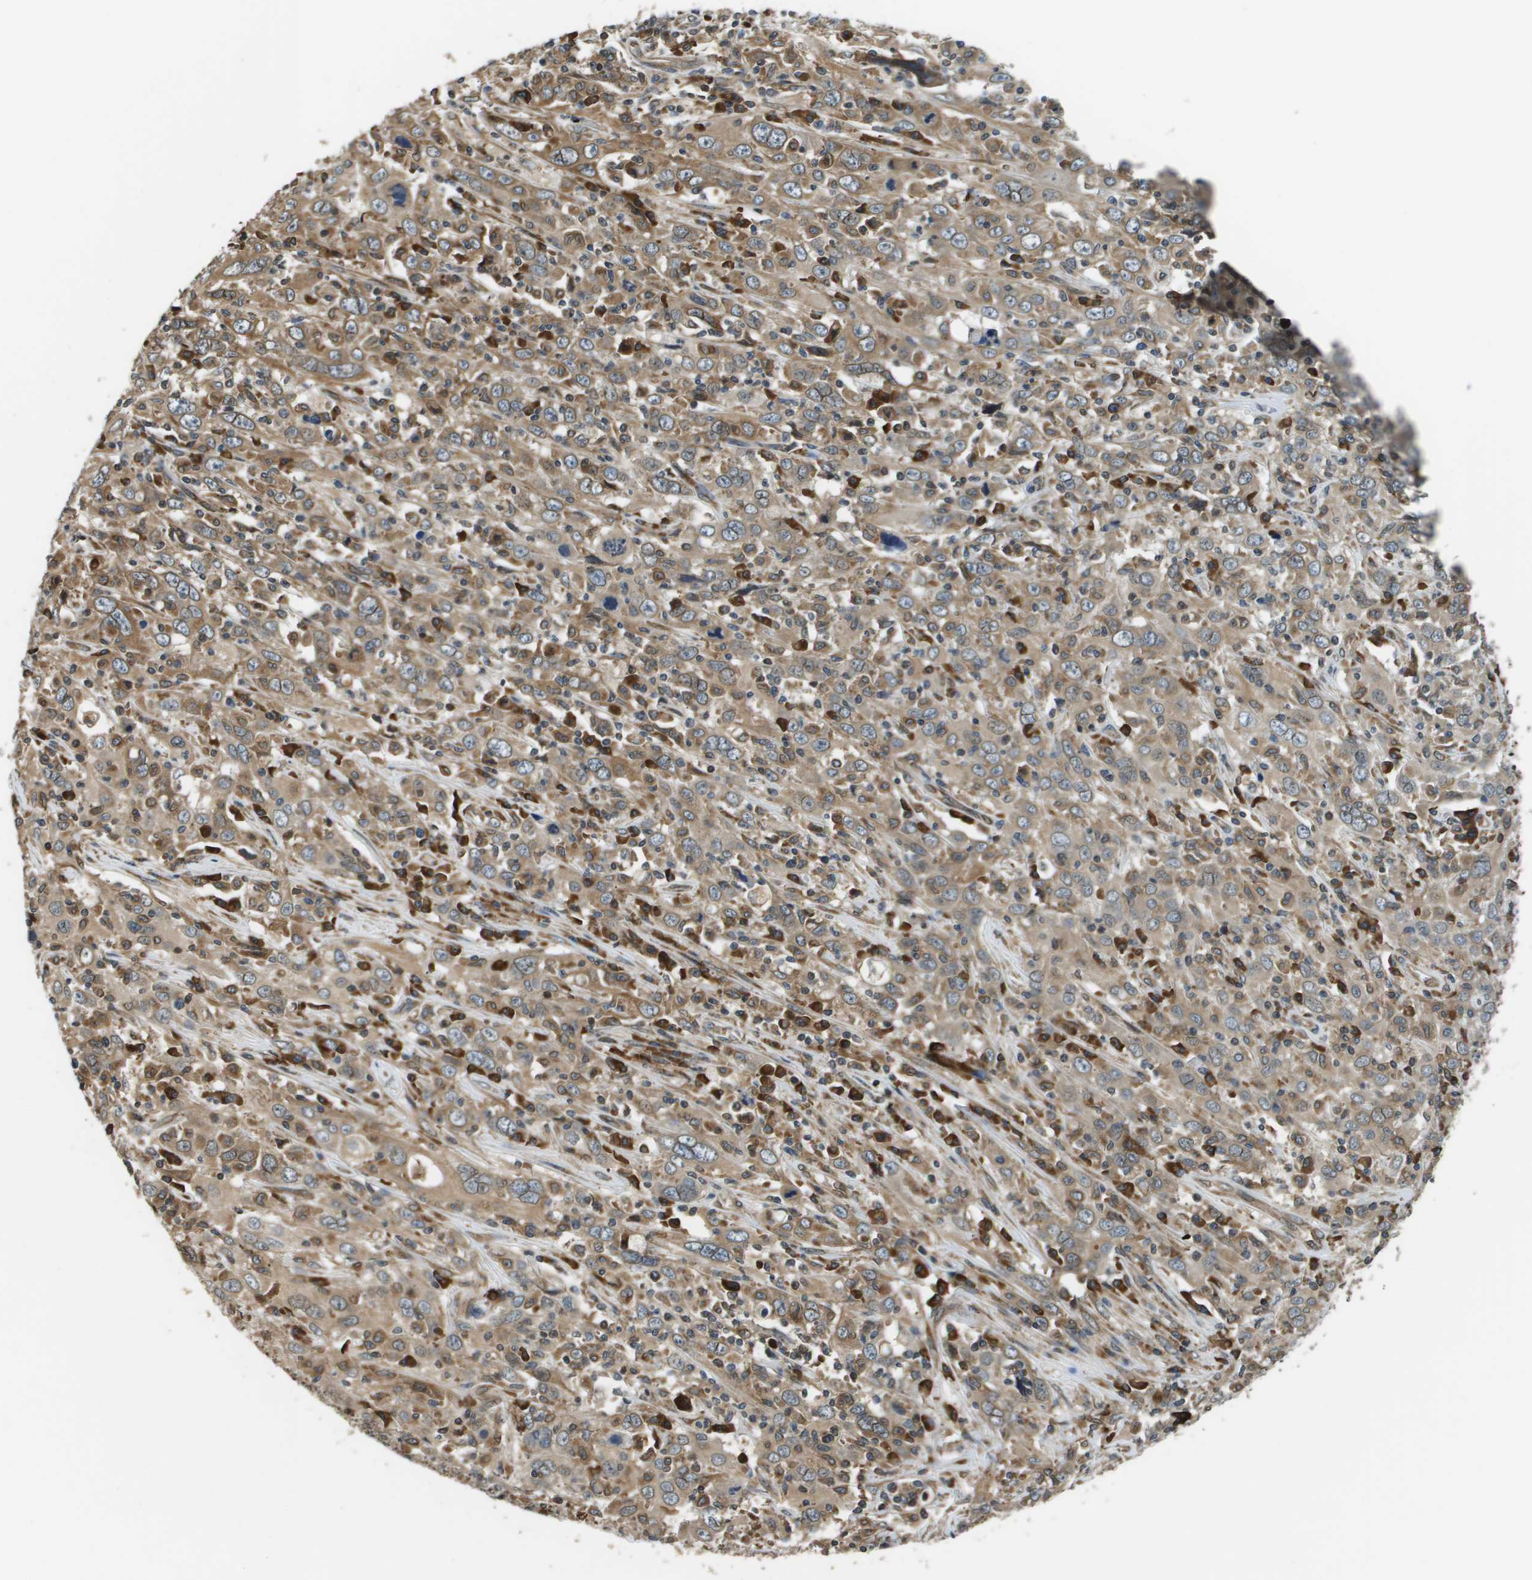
{"staining": {"intensity": "moderate", "quantity": ">75%", "location": "cytoplasmic/membranous"}, "tissue": "cervical cancer", "cell_type": "Tumor cells", "image_type": "cancer", "snomed": [{"axis": "morphology", "description": "Squamous cell carcinoma, NOS"}, {"axis": "topography", "description": "Cervix"}], "caption": "Cervical cancer (squamous cell carcinoma) stained for a protein (brown) demonstrates moderate cytoplasmic/membranous positive expression in about >75% of tumor cells.", "gene": "SEC62", "patient": {"sex": "female", "age": 46}}